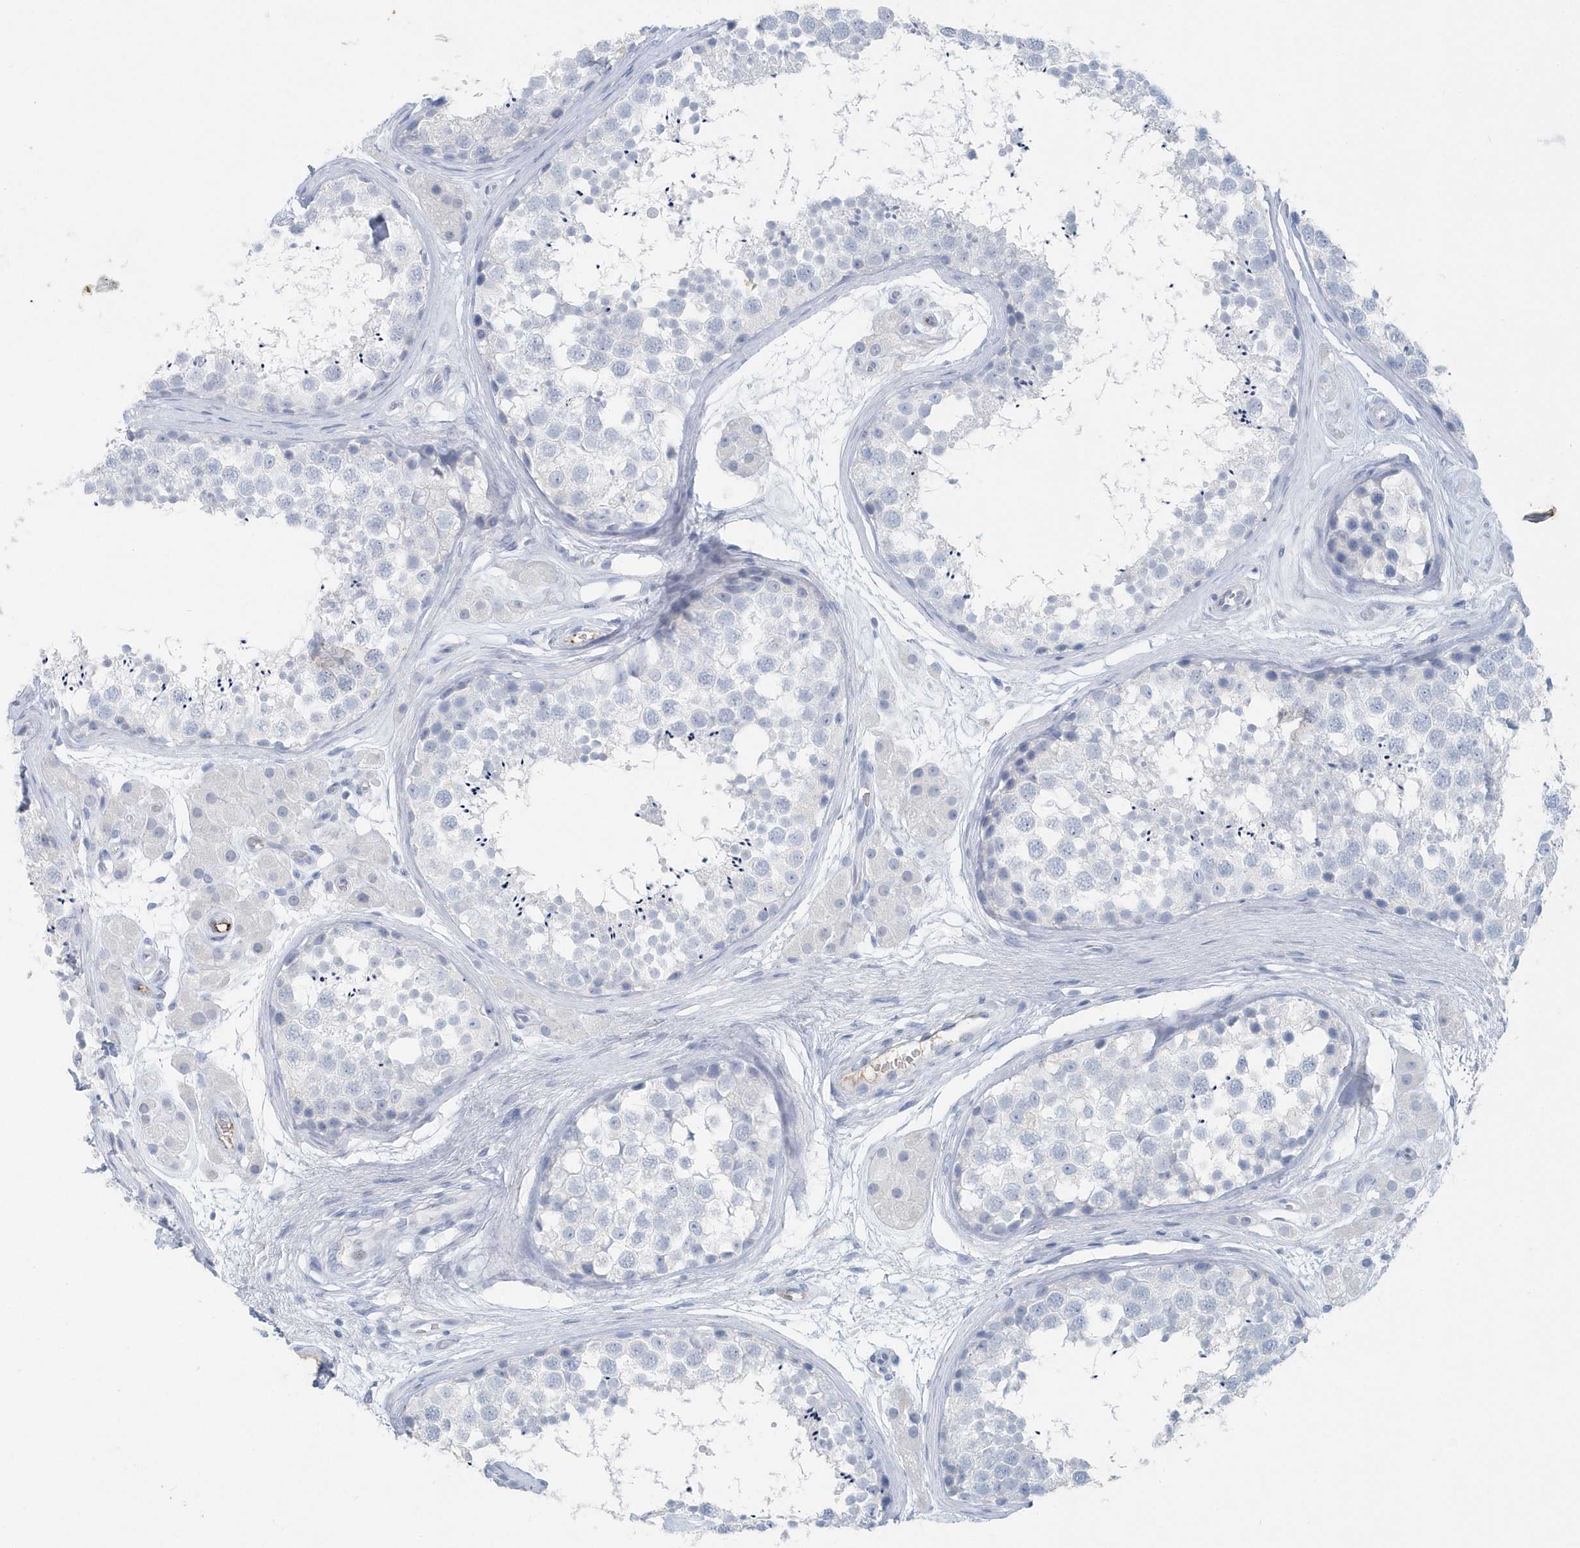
{"staining": {"intensity": "negative", "quantity": "none", "location": "none"}, "tissue": "testis", "cell_type": "Cells in seminiferous ducts", "image_type": "normal", "snomed": [{"axis": "morphology", "description": "Normal tissue, NOS"}, {"axis": "topography", "description": "Testis"}], "caption": "High magnification brightfield microscopy of unremarkable testis stained with DAB (3,3'-diaminobenzidine) (brown) and counterstained with hematoxylin (blue): cells in seminiferous ducts show no significant expression. Brightfield microscopy of immunohistochemistry (IHC) stained with DAB (3,3'-diaminobenzidine) (brown) and hematoxylin (blue), captured at high magnification.", "gene": "JCHAIN", "patient": {"sex": "male", "age": 56}}